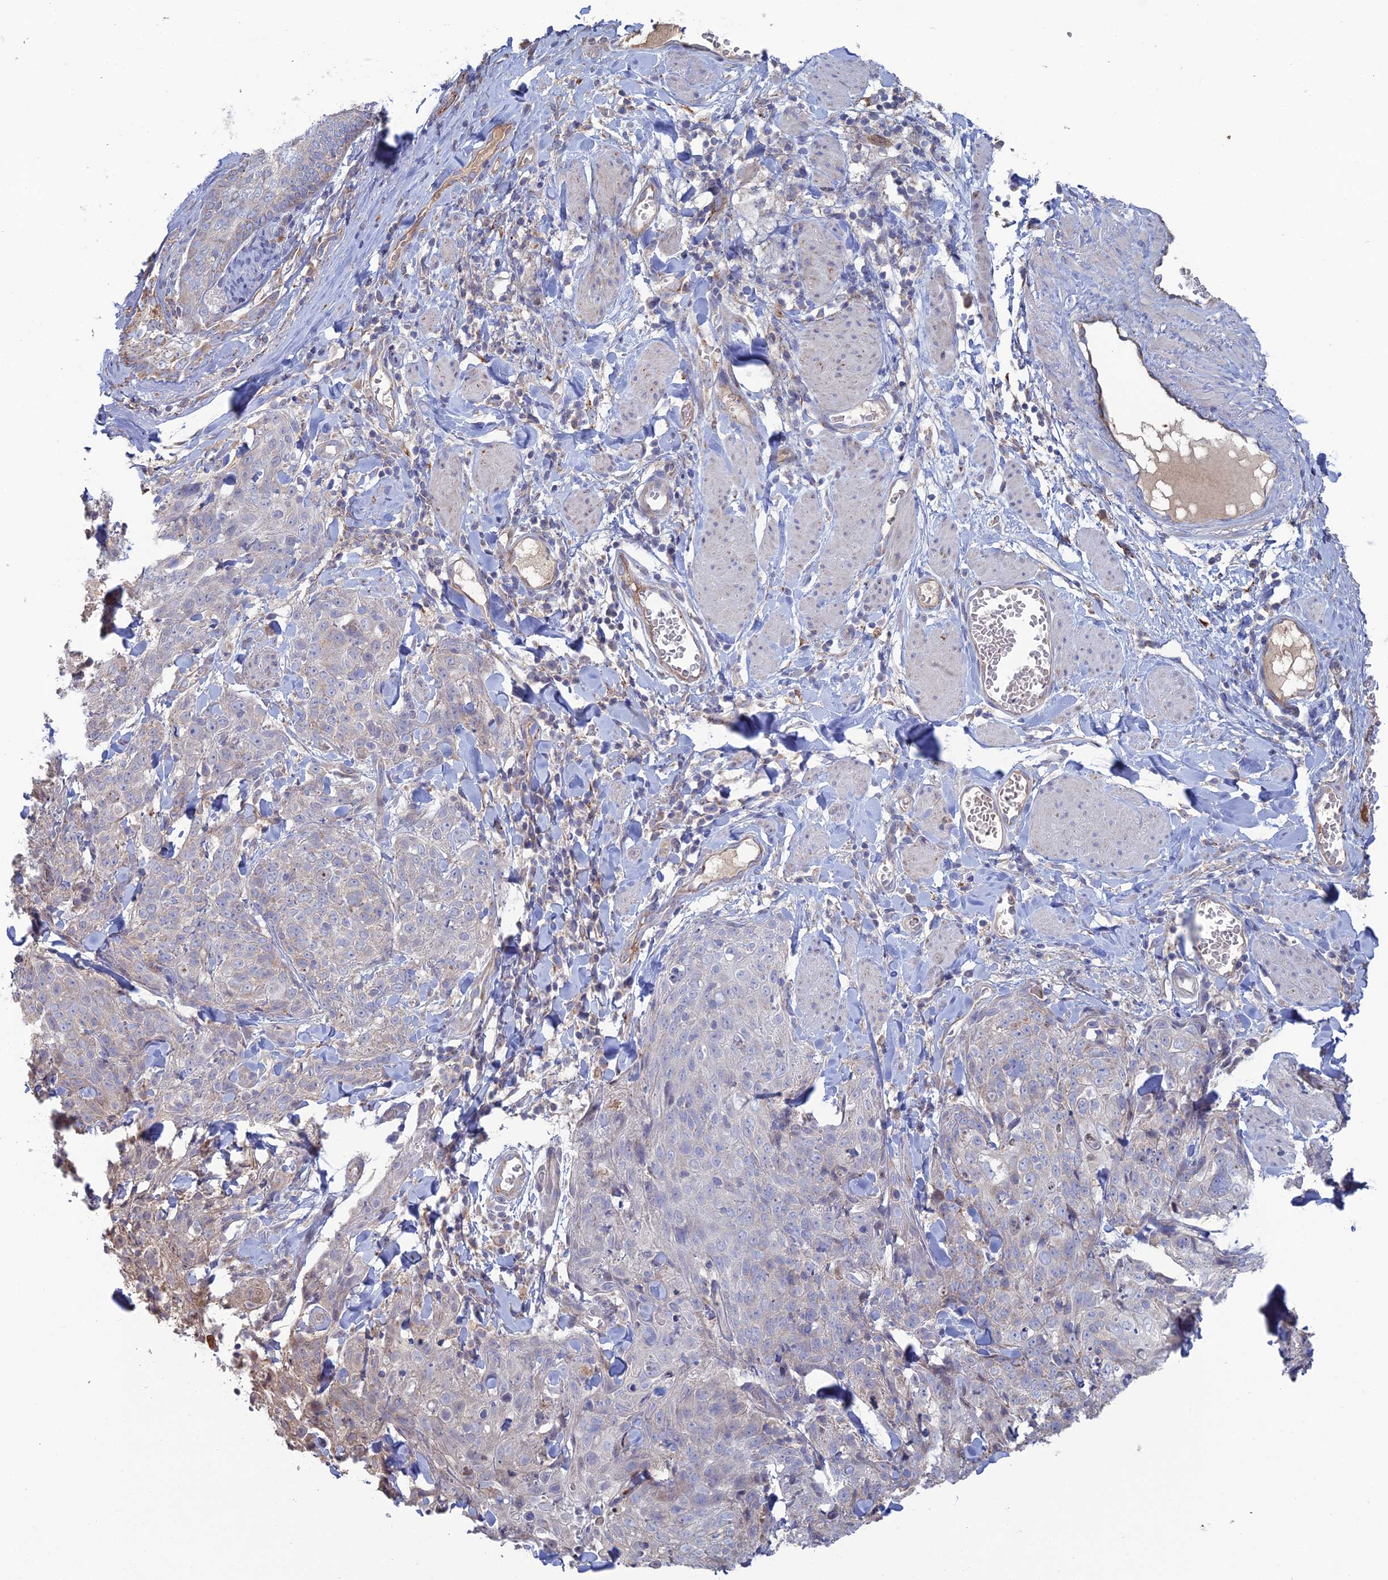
{"staining": {"intensity": "negative", "quantity": "none", "location": "none"}, "tissue": "skin cancer", "cell_type": "Tumor cells", "image_type": "cancer", "snomed": [{"axis": "morphology", "description": "Squamous cell carcinoma, NOS"}, {"axis": "topography", "description": "Skin"}, {"axis": "topography", "description": "Vulva"}], "caption": "Squamous cell carcinoma (skin) stained for a protein using IHC displays no expression tumor cells.", "gene": "ARL16", "patient": {"sex": "female", "age": 85}}